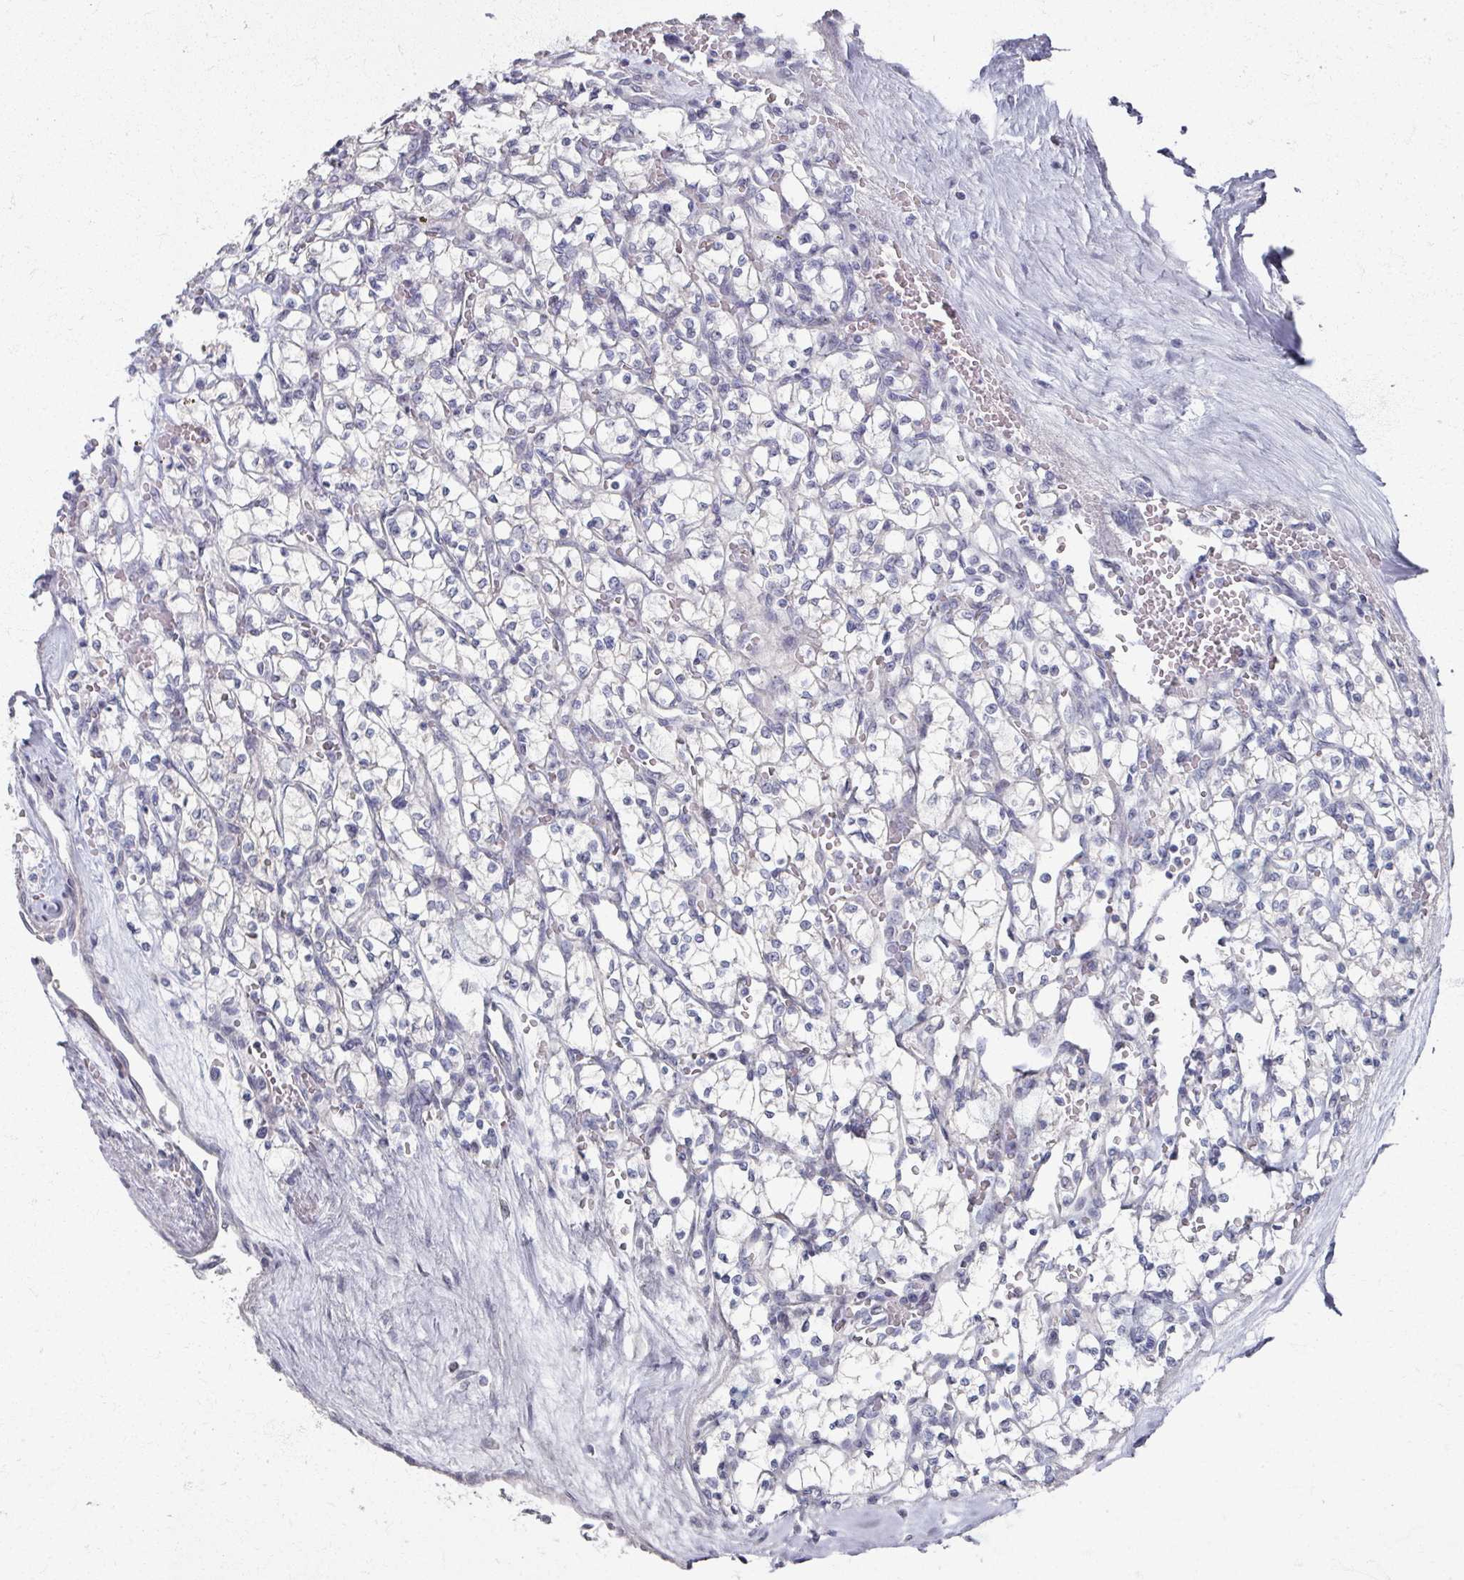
{"staining": {"intensity": "negative", "quantity": "none", "location": "none"}, "tissue": "renal cancer", "cell_type": "Tumor cells", "image_type": "cancer", "snomed": [{"axis": "morphology", "description": "Adenocarcinoma, NOS"}, {"axis": "topography", "description": "Kidney"}], "caption": "An image of adenocarcinoma (renal) stained for a protein reveals no brown staining in tumor cells. (DAB (3,3'-diaminobenzidine) immunohistochemistry, high magnification).", "gene": "TTYH3", "patient": {"sex": "female", "age": 64}}